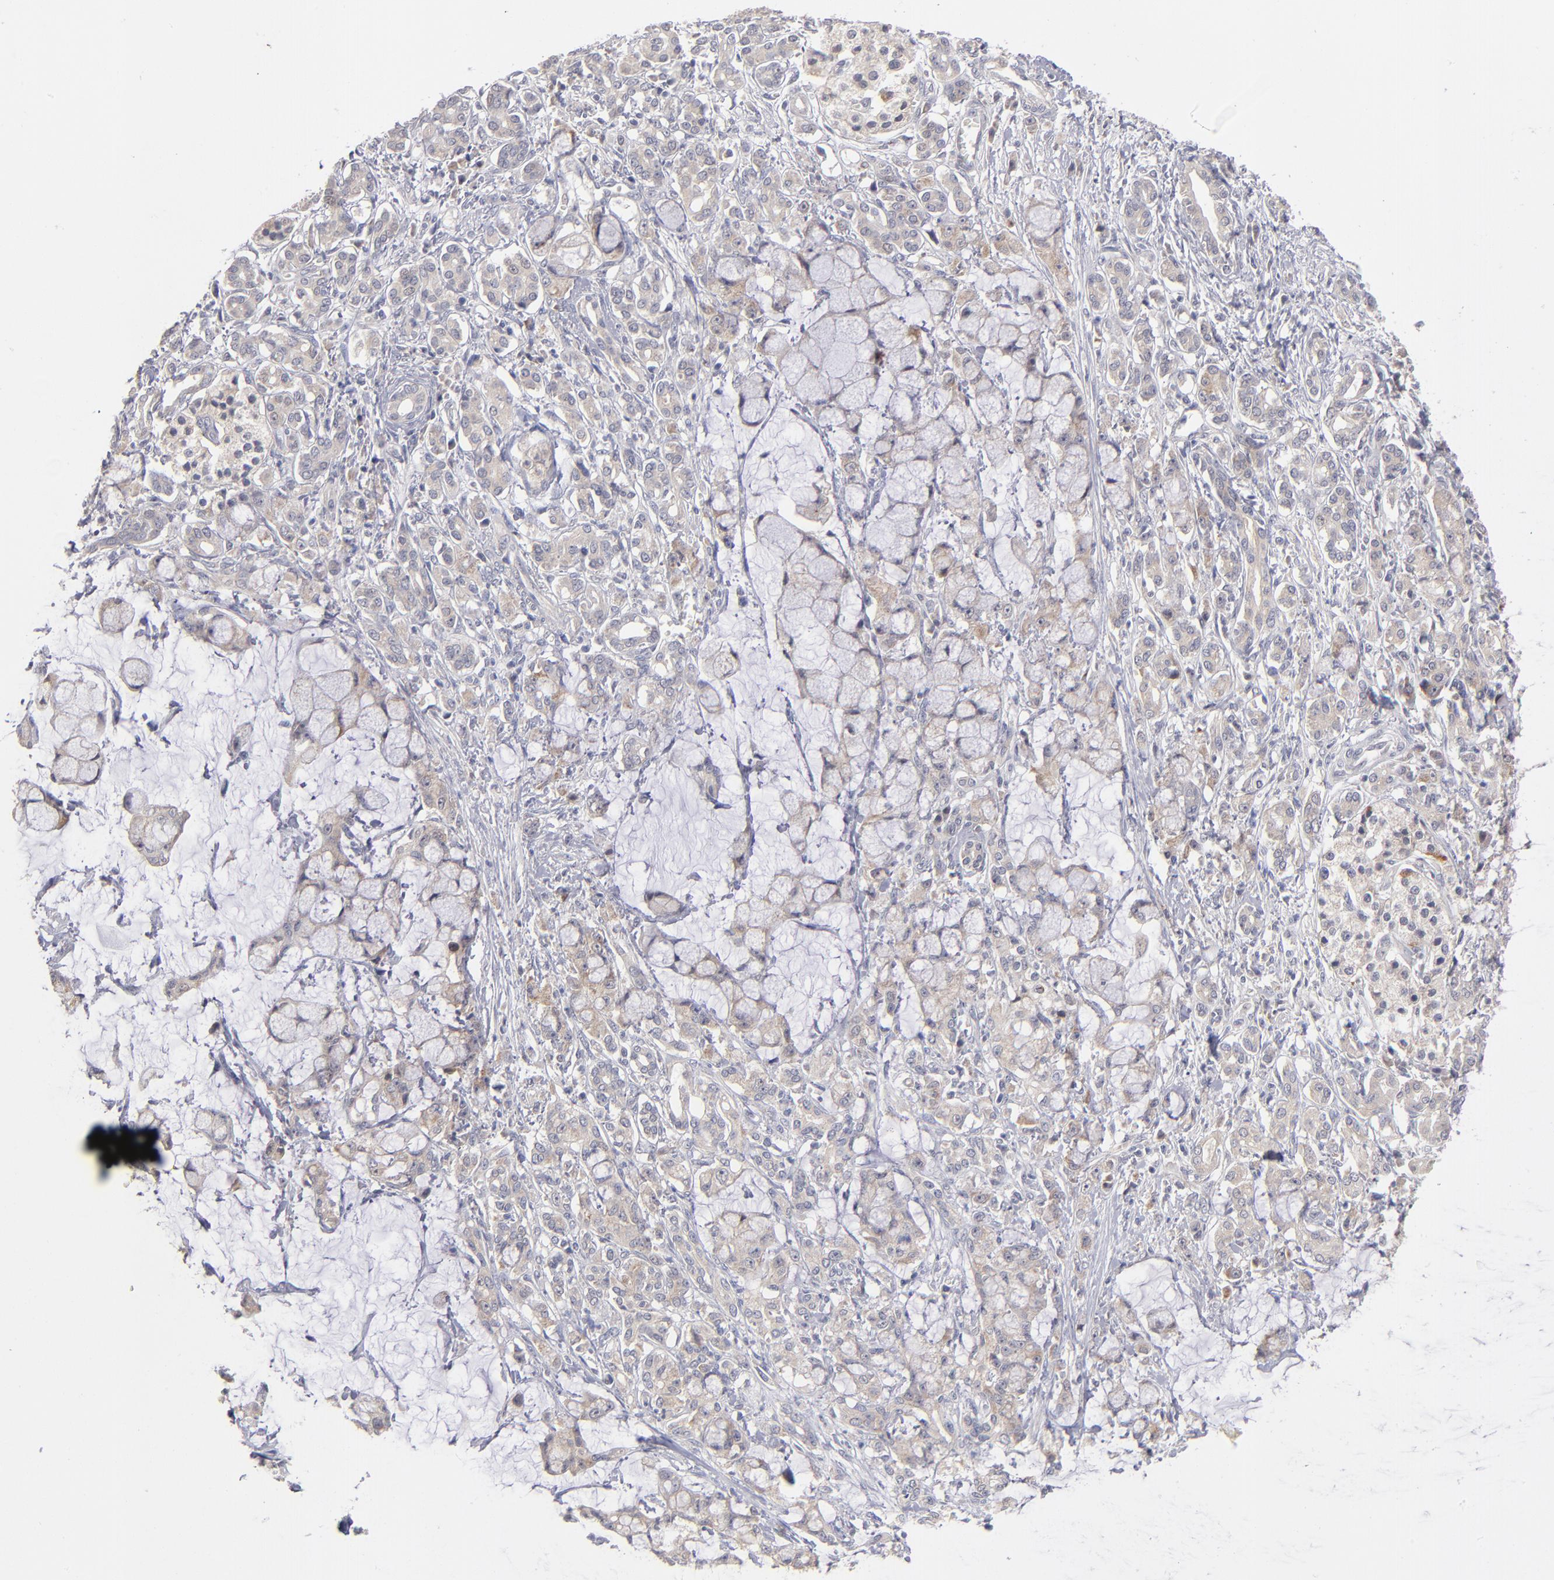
{"staining": {"intensity": "weak", "quantity": ">75%", "location": "cytoplasmic/membranous"}, "tissue": "pancreatic cancer", "cell_type": "Tumor cells", "image_type": "cancer", "snomed": [{"axis": "morphology", "description": "Adenocarcinoma, NOS"}, {"axis": "topography", "description": "Pancreas"}], "caption": "Weak cytoplasmic/membranous staining for a protein is appreciated in about >75% of tumor cells of adenocarcinoma (pancreatic) using IHC.", "gene": "EXD2", "patient": {"sex": "female", "age": 73}}